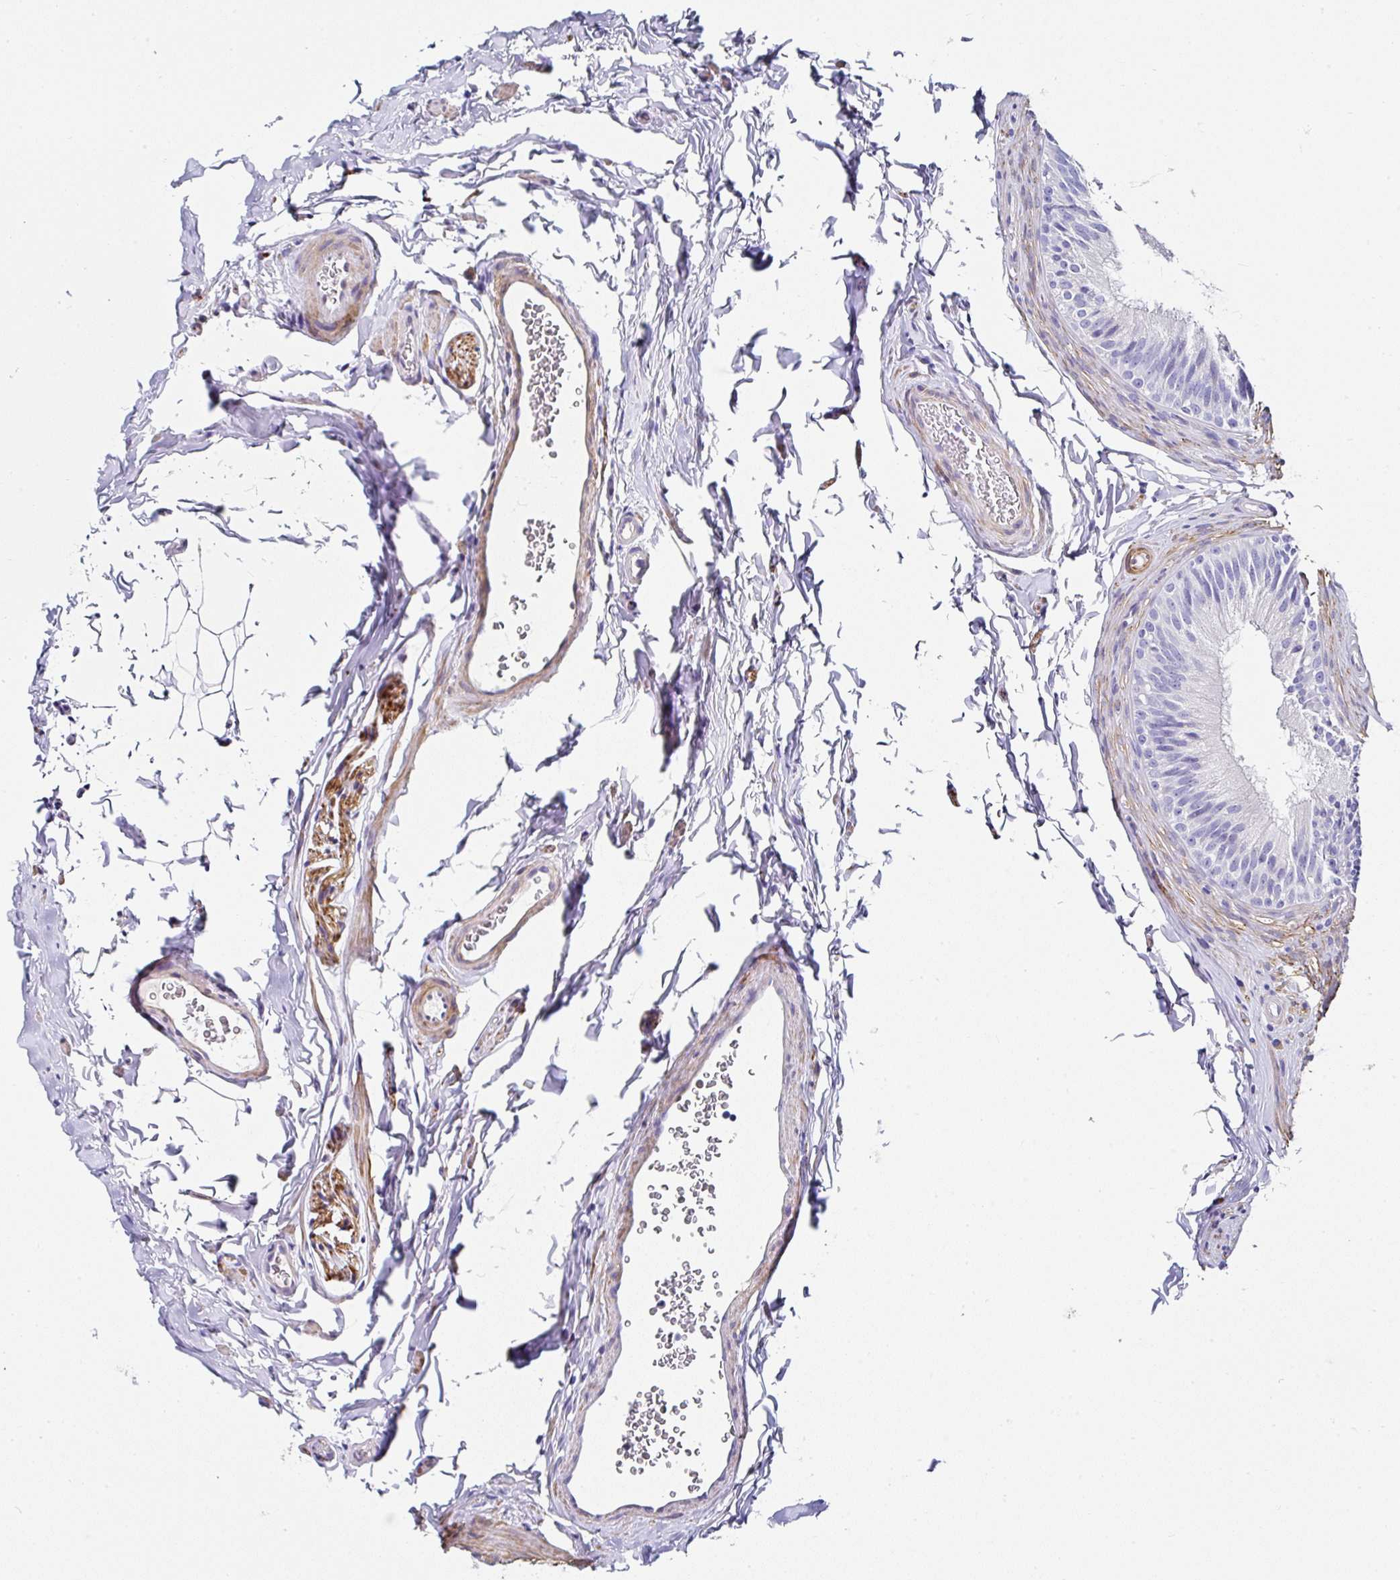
{"staining": {"intensity": "negative", "quantity": "none", "location": "none"}, "tissue": "epididymis", "cell_type": "Glandular cells", "image_type": "normal", "snomed": [{"axis": "morphology", "description": "Normal tissue, NOS"}, {"axis": "topography", "description": "Epididymis"}], "caption": "Immunohistochemical staining of benign human epididymis reveals no significant positivity in glandular cells.", "gene": "PPFIA4", "patient": {"sex": "male", "age": 24}}